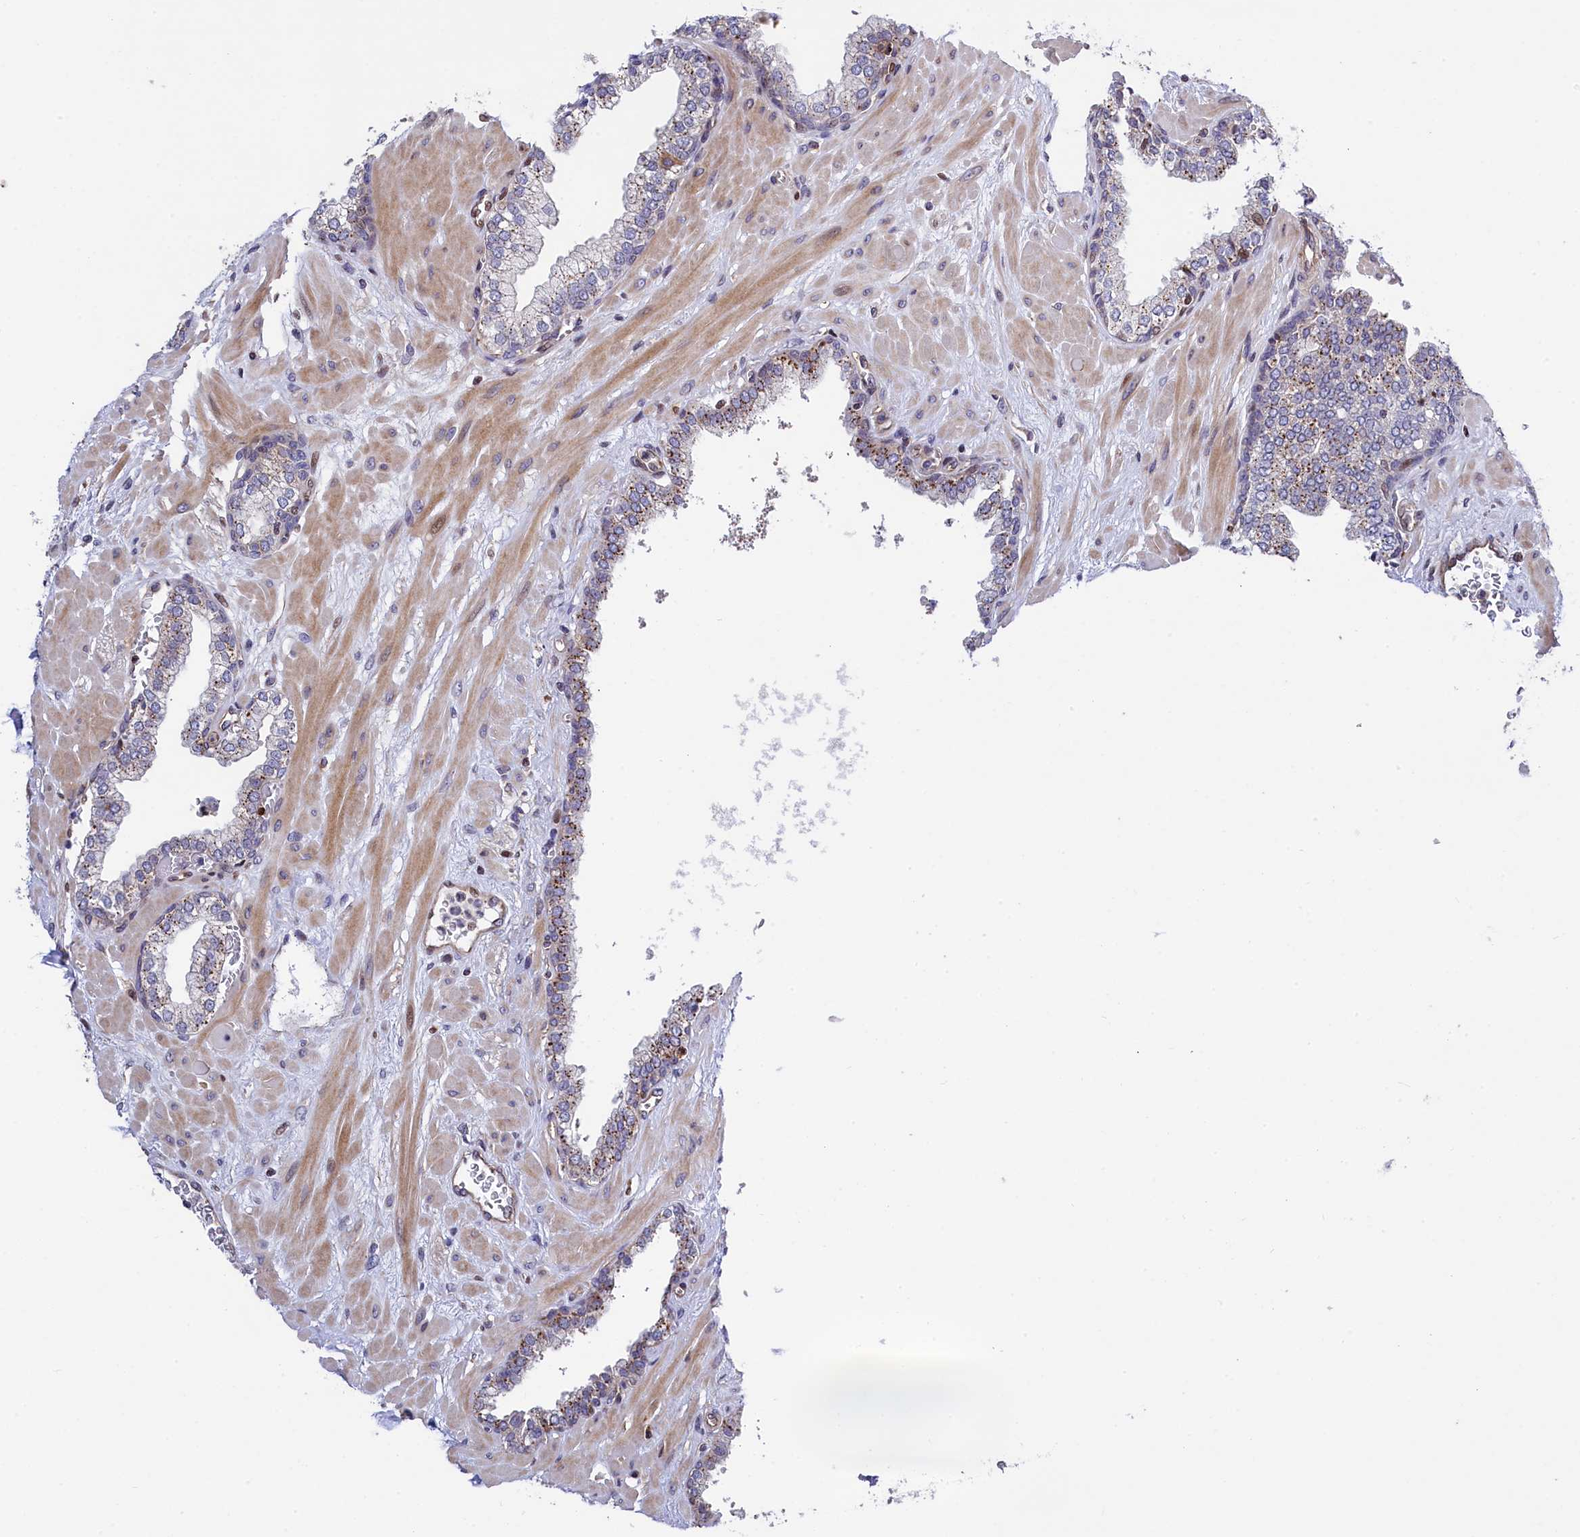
{"staining": {"intensity": "moderate", "quantity": "<25%", "location": "cytoplasmic/membranous"}, "tissue": "prostate", "cell_type": "Glandular cells", "image_type": "normal", "snomed": [{"axis": "morphology", "description": "Normal tissue, NOS"}, {"axis": "topography", "description": "Prostate"}], "caption": "Benign prostate exhibits moderate cytoplasmic/membranous positivity in approximately <25% of glandular cells (IHC, brightfield microscopy, high magnification)..", "gene": "TGDS", "patient": {"sex": "male", "age": 60}}